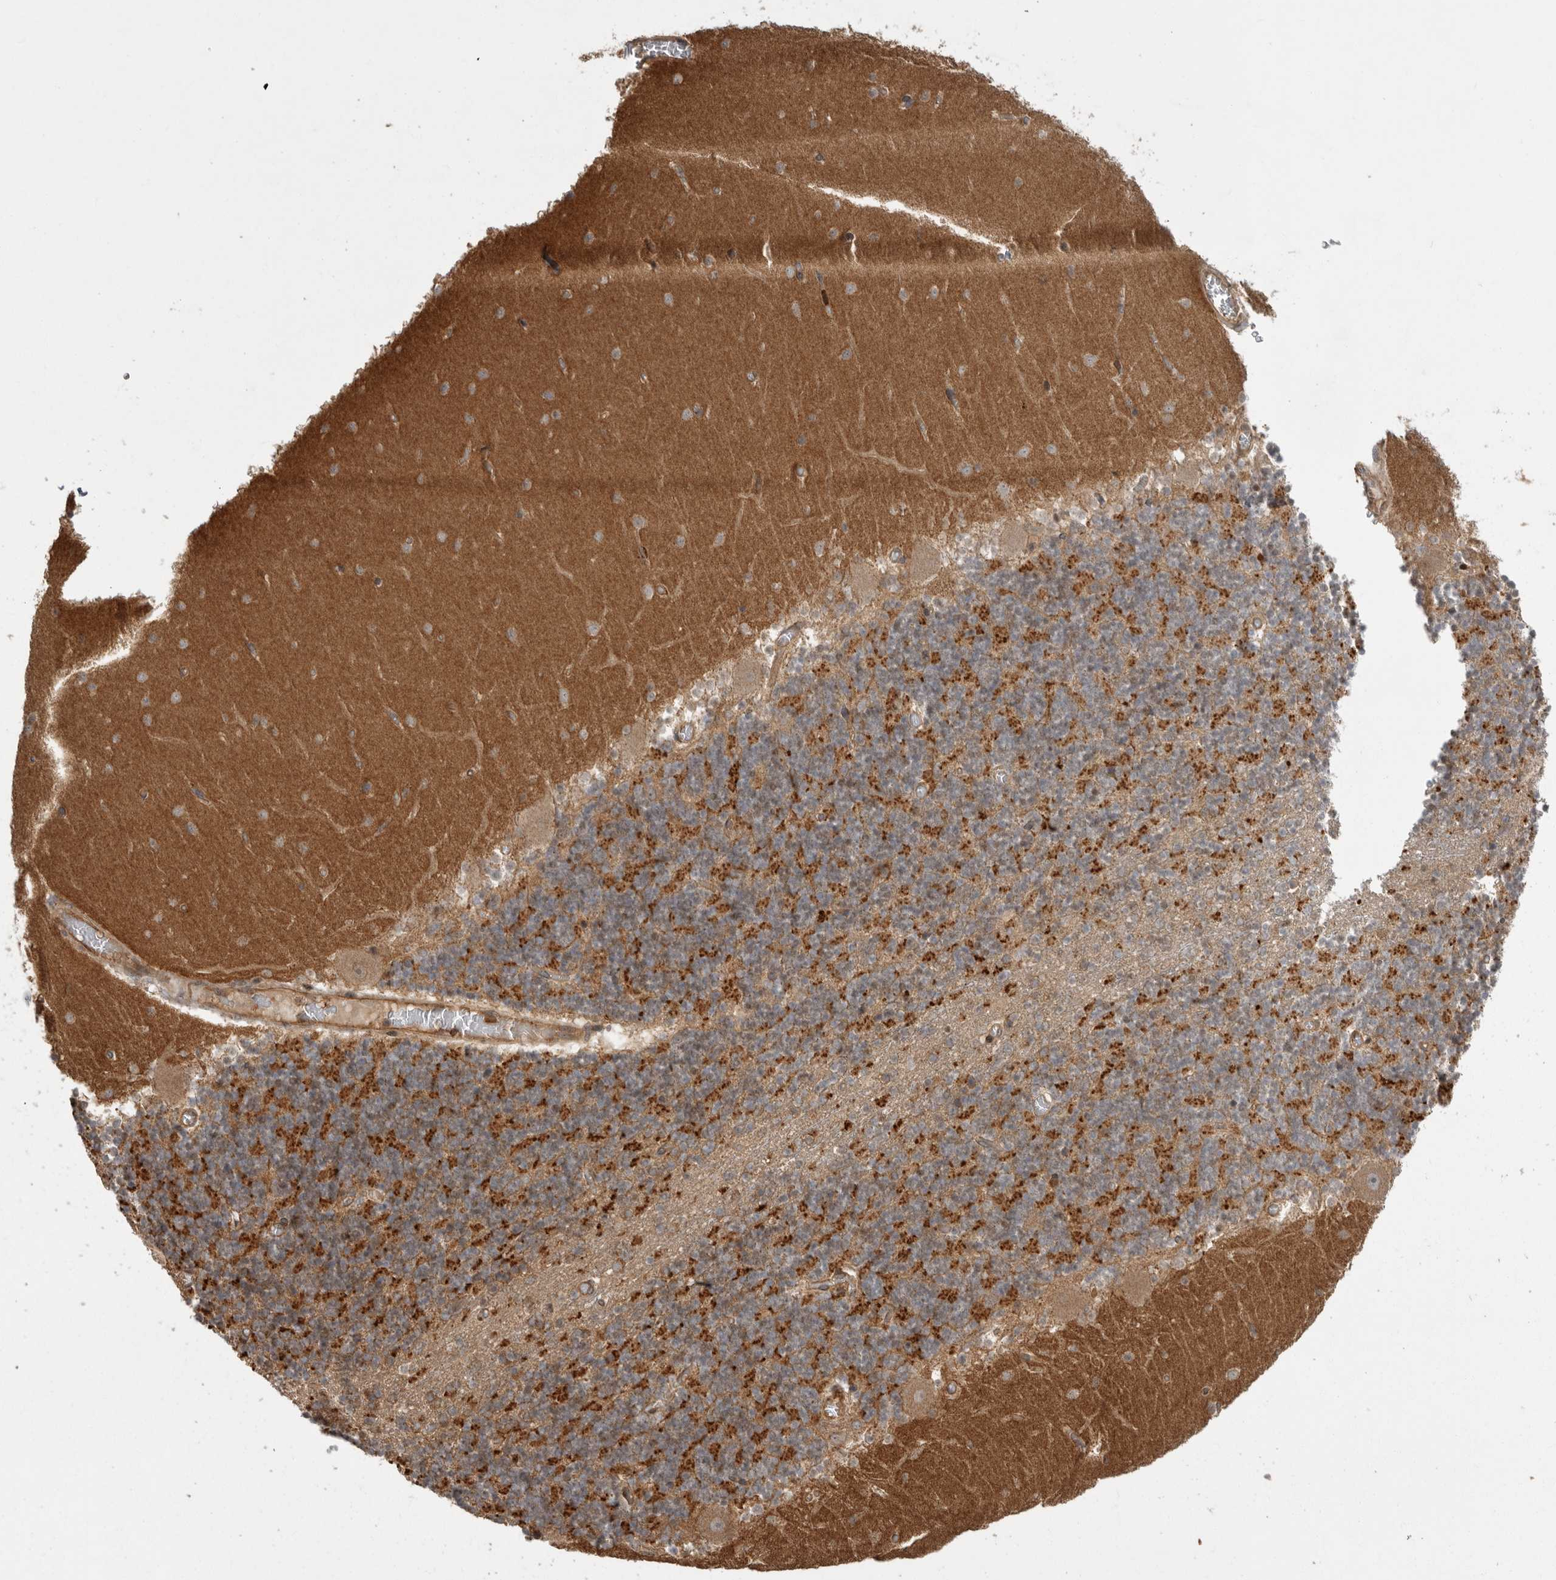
{"staining": {"intensity": "weak", "quantity": ">75%", "location": "cytoplasmic/membranous"}, "tissue": "cerebellum", "cell_type": "Cells in granular layer", "image_type": "normal", "snomed": [{"axis": "morphology", "description": "Normal tissue, NOS"}, {"axis": "topography", "description": "Cerebellum"}], "caption": "Immunohistochemical staining of normal human cerebellum exhibits low levels of weak cytoplasmic/membranous staining in approximately >75% of cells in granular layer. The protein is stained brown, and the nuclei are stained in blue (DAB IHC with brightfield microscopy, high magnification).", "gene": "DHDDS", "patient": {"sex": "female", "age": 28}}